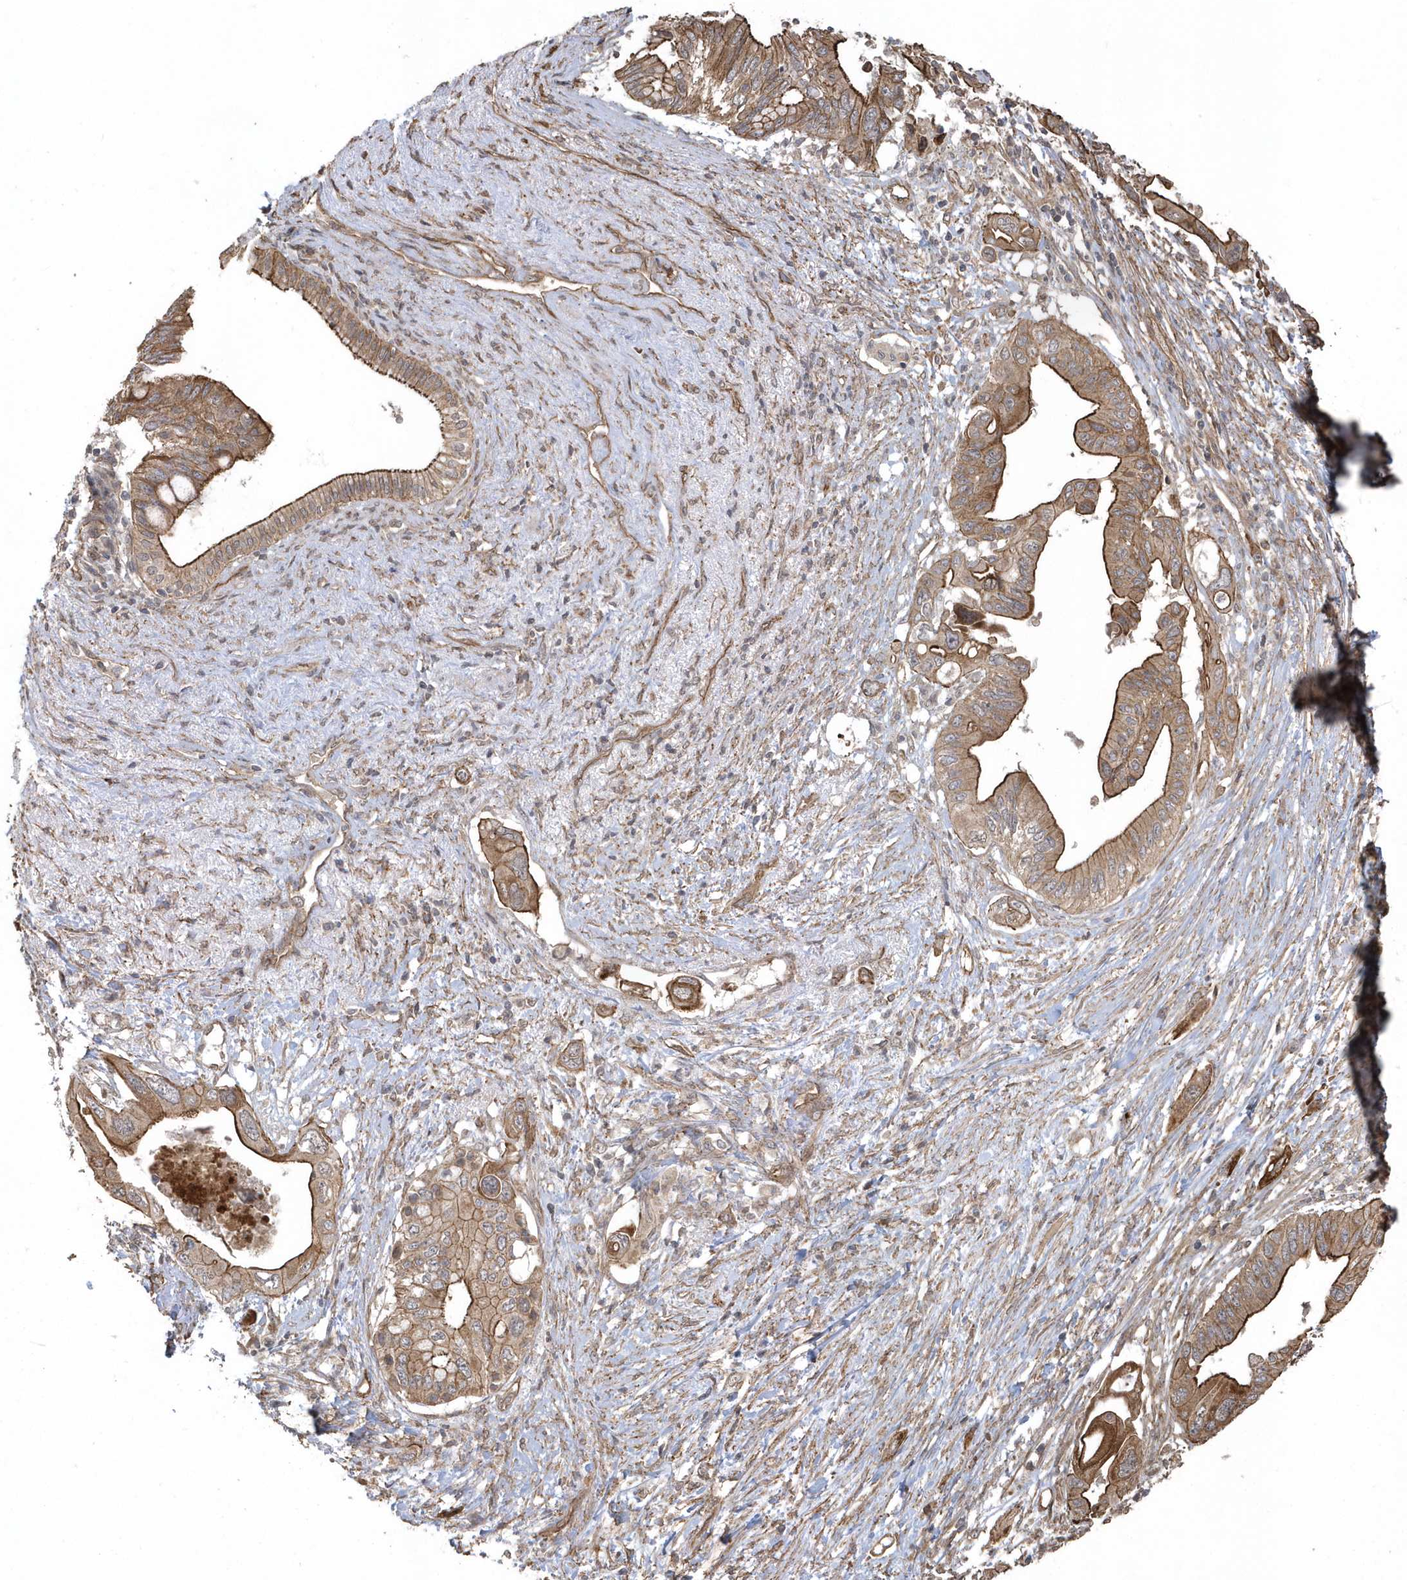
{"staining": {"intensity": "moderate", "quantity": ">75%", "location": "cytoplasmic/membranous"}, "tissue": "pancreatic cancer", "cell_type": "Tumor cells", "image_type": "cancer", "snomed": [{"axis": "morphology", "description": "Adenocarcinoma, NOS"}, {"axis": "topography", "description": "Pancreas"}], "caption": "Protein expression analysis of pancreatic adenocarcinoma exhibits moderate cytoplasmic/membranous expression in approximately >75% of tumor cells.", "gene": "HERPUD1", "patient": {"sex": "male", "age": 66}}